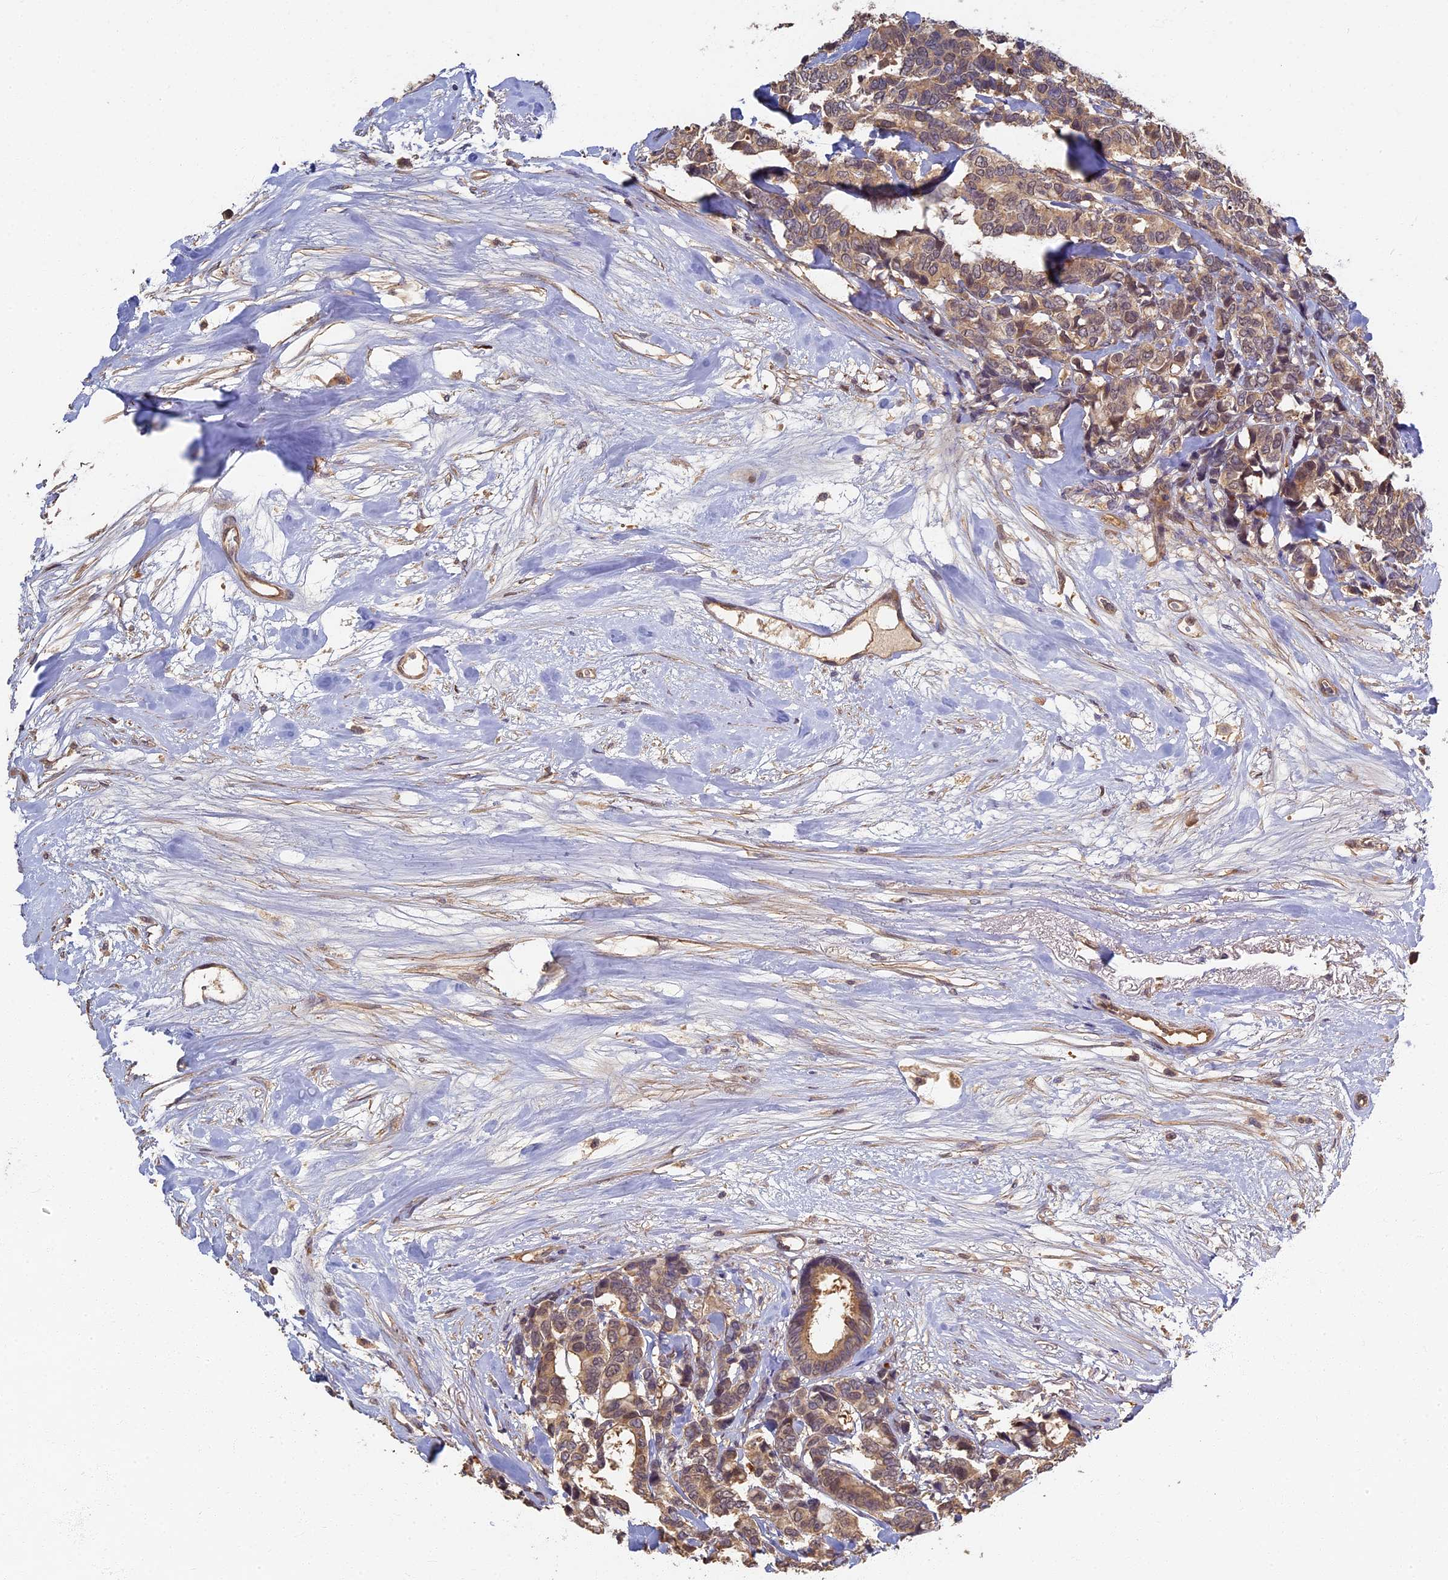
{"staining": {"intensity": "weak", "quantity": ">75%", "location": "cytoplasmic/membranous"}, "tissue": "breast cancer", "cell_type": "Tumor cells", "image_type": "cancer", "snomed": [{"axis": "morphology", "description": "Duct carcinoma"}, {"axis": "topography", "description": "Breast"}], "caption": "Immunohistochemistry (IHC) image of infiltrating ductal carcinoma (breast) stained for a protein (brown), which exhibits low levels of weak cytoplasmic/membranous staining in about >75% of tumor cells.", "gene": "RSPH3", "patient": {"sex": "female", "age": 87}}